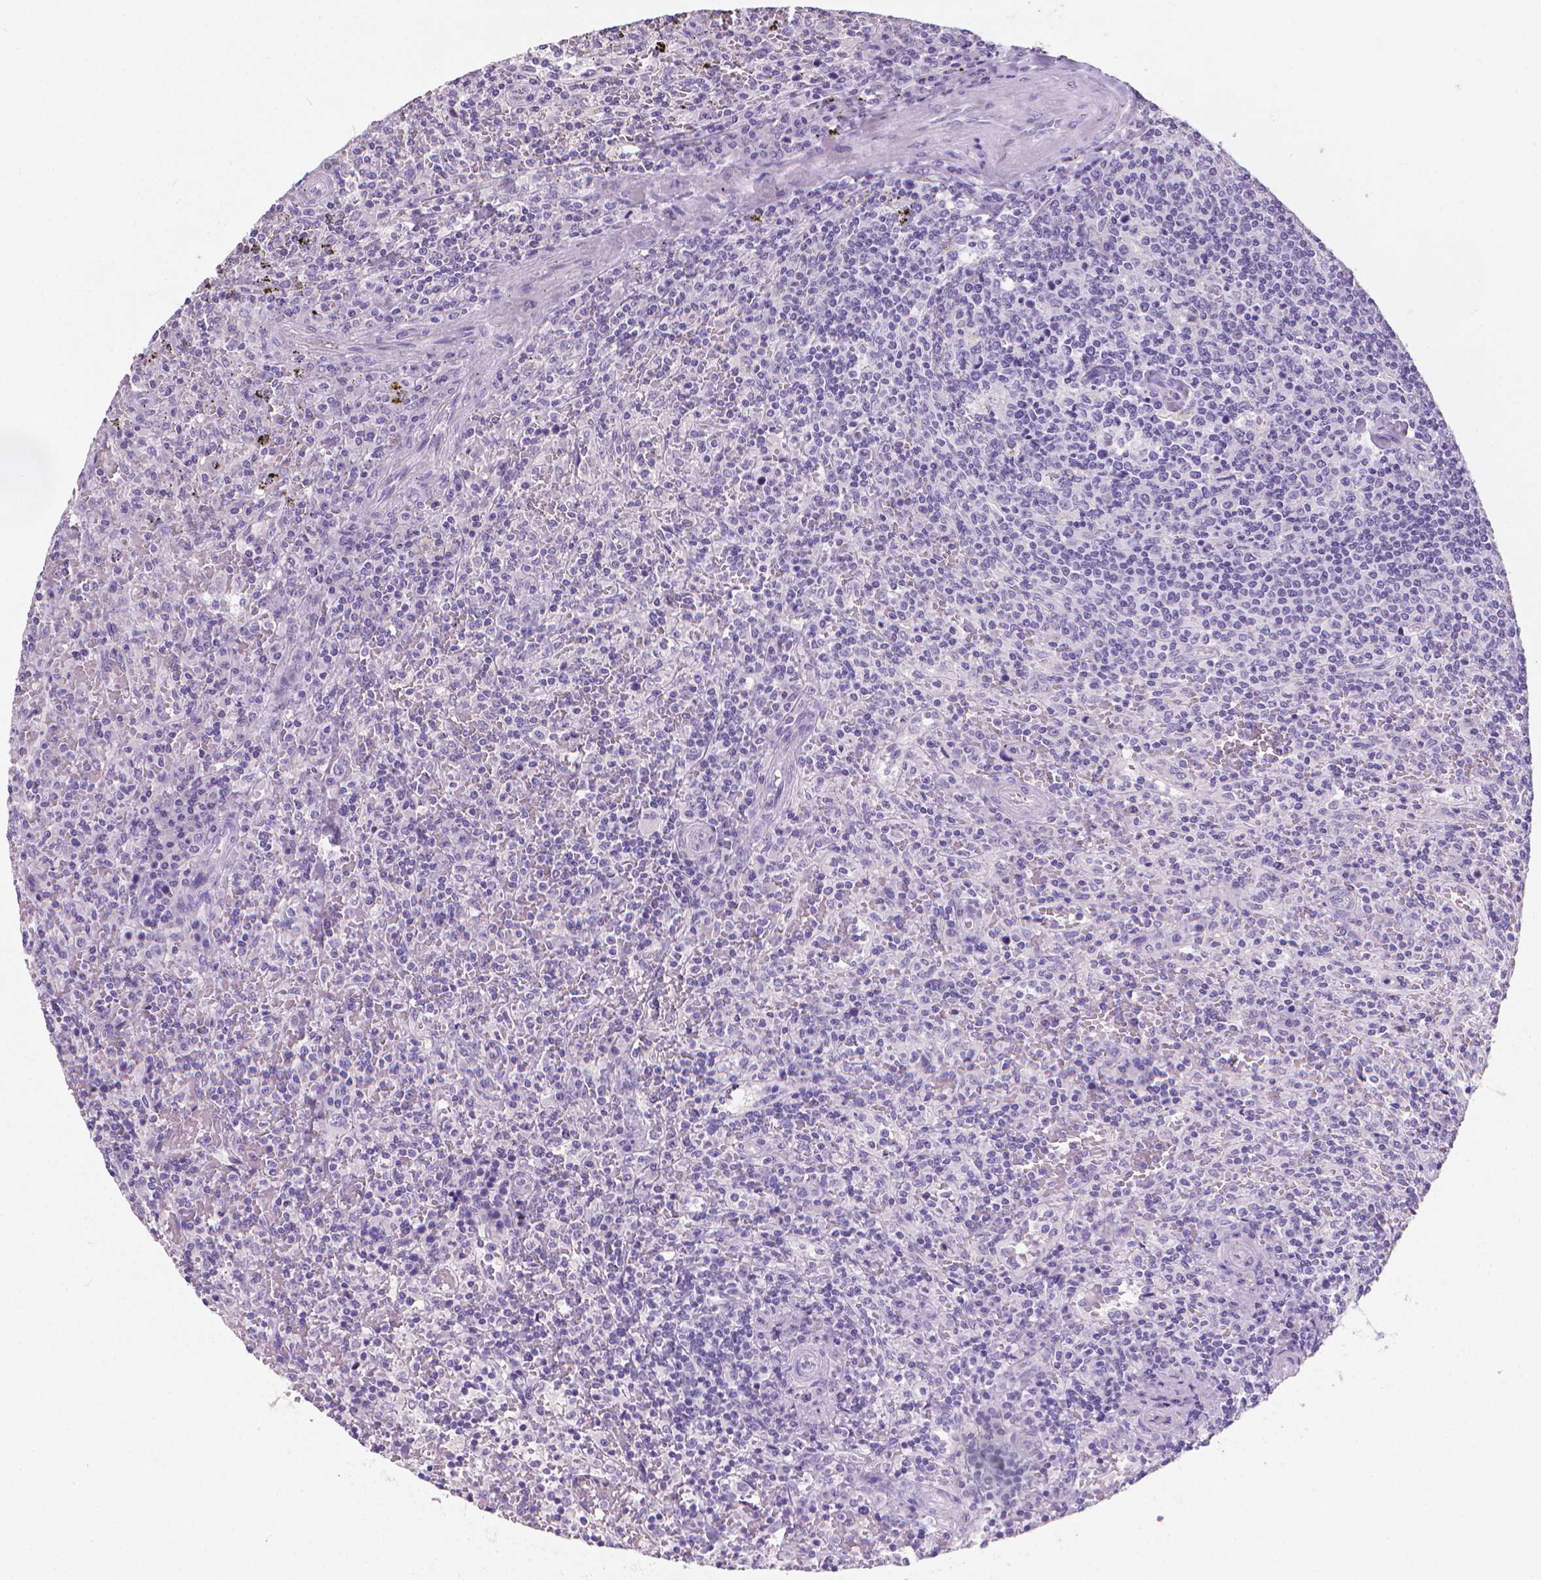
{"staining": {"intensity": "negative", "quantity": "none", "location": "none"}, "tissue": "lymphoma", "cell_type": "Tumor cells", "image_type": "cancer", "snomed": [{"axis": "morphology", "description": "Malignant lymphoma, non-Hodgkin's type, Low grade"}, {"axis": "topography", "description": "Spleen"}], "caption": "Image shows no protein staining in tumor cells of lymphoma tissue.", "gene": "XPNPEP2", "patient": {"sex": "male", "age": 62}}